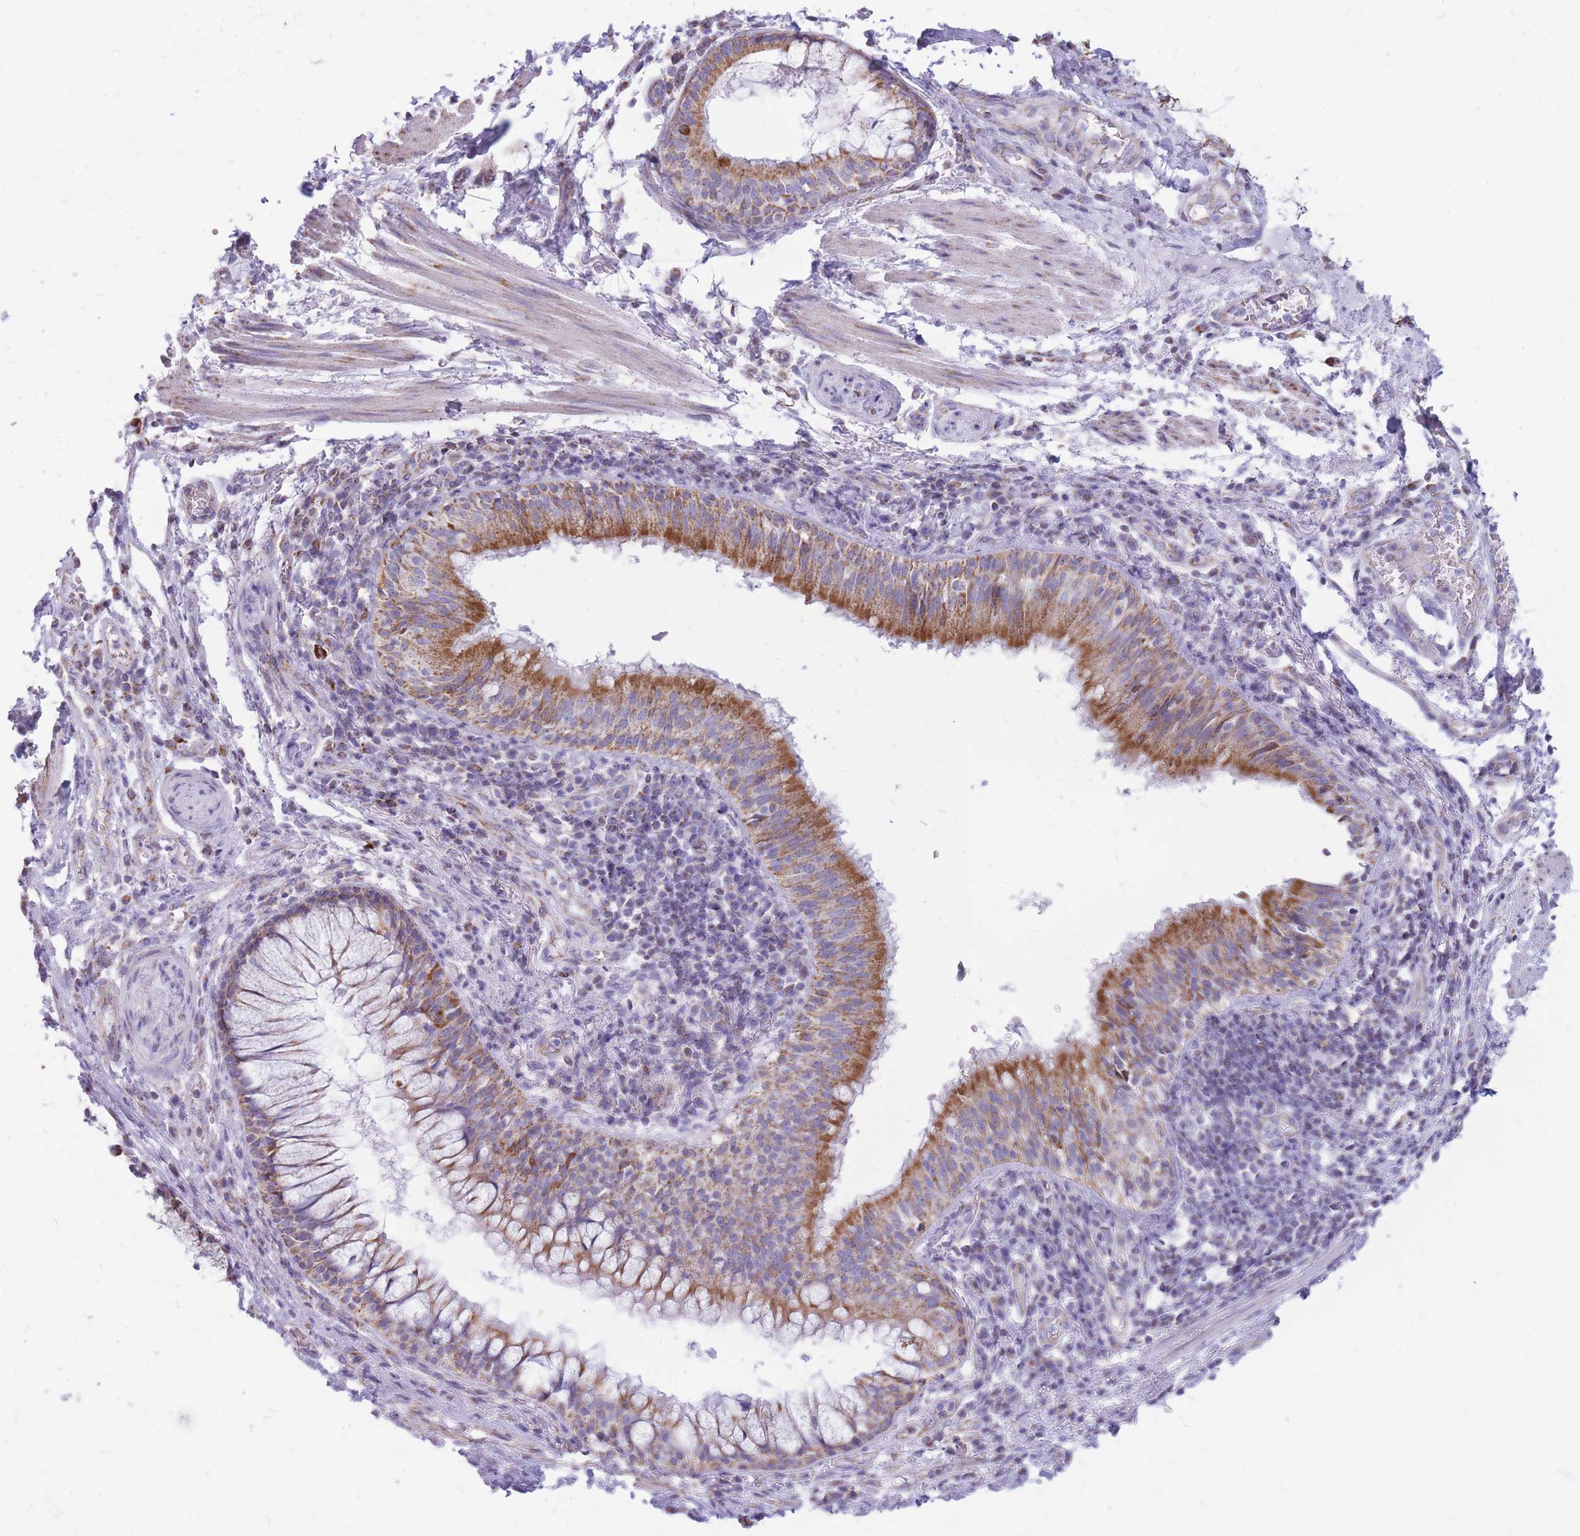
{"staining": {"intensity": "negative", "quantity": "none", "location": "none"}, "tissue": "soft tissue", "cell_type": "Fibroblasts", "image_type": "normal", "snomed": [{"axis": "morphology", "description": "Normal tissue, NOS"}, {"axis": "topography", "description": "Cartilage tissue"}, {"axis": "topography", "description": "Bronchus"}], "caption": "Immunohistochemistry micrograph of unremarkable soft tissue stained for a protein (brown), which reveals no staining in fibroblasts. Nuclei are stained in blue.", "gene": "PCSK1", "patient": {"sex": "male", "age": 56}}